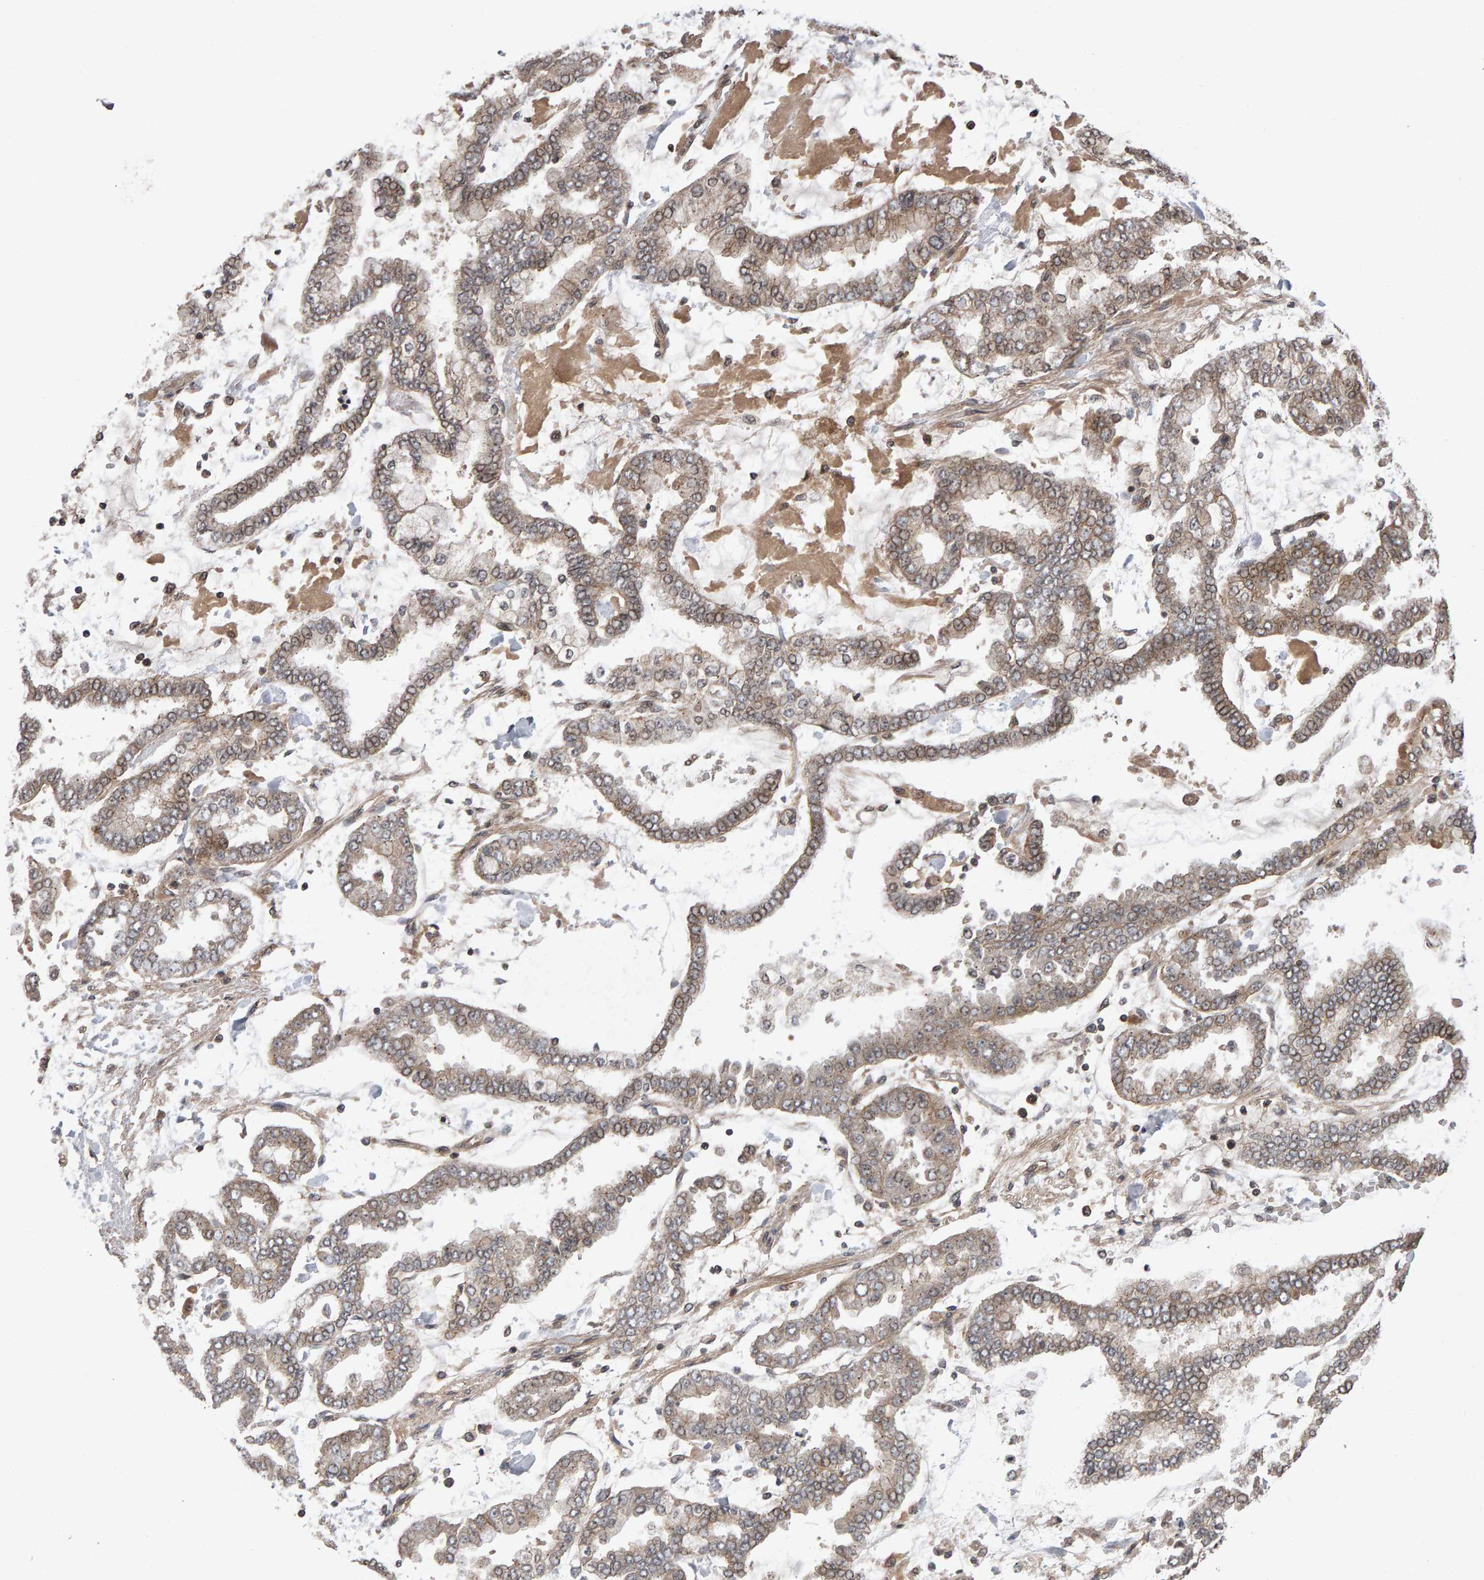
{"staining": {"intensity": "weak", "quantity": ">75%", "location": "cytoplasmic/membranous"}, "tissue": "stomach cancer", "cell_type": "Tumor cells", "image_type": "cancer", "snomed": [{"axis": "morphology", "description": "Normal tissue, NOS"}, {"axis": "morphology", "description": "Adenocarcinoma, NOS"}, {"axis": "topography", "description": "Stomach, upper"}, {"axis": "topography", "description": "Stomach"}], "caption": "Stomach cancer (adenocarcinoma) was stained to show a protein in brown. There is low levels of weak cytoplasmic/membranous expression in about >75% of tumor cells. The protein is shown in brown color, while the nuclei are stained blue.", "gene": "SCRIB", "patient": {"sex": "male", "age": 76}}